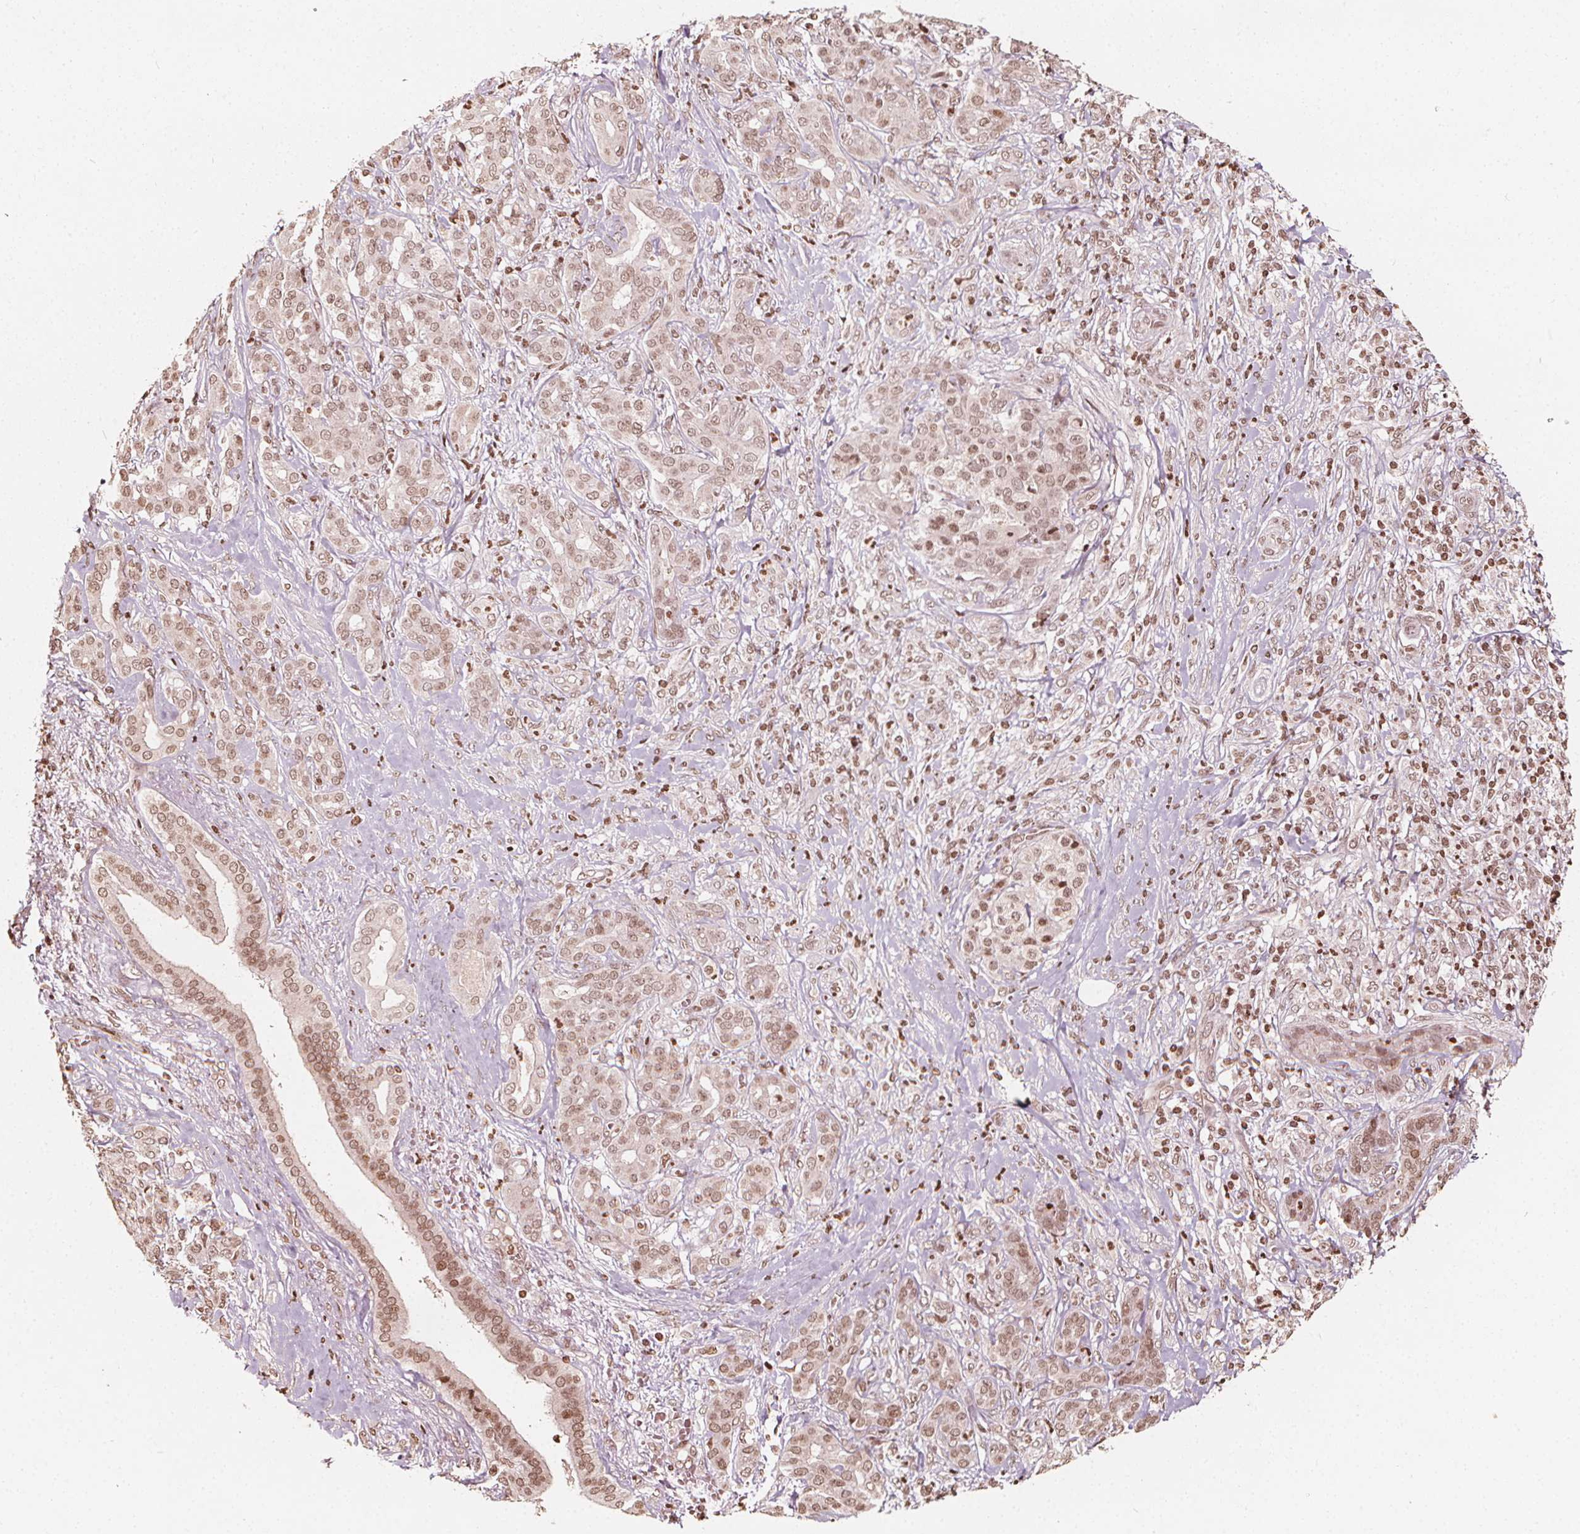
{"staining": {"intensity": "weak", "quantity": ">75%", "location": "nuclear"}, "tissue": "pancreatic cancer", "cell_type": "Tumor cells", "image_type": "cancer", "snomed": [{"axis": "morphology", "description": "Normal tissue, NOS"}, {"axis": "morphology", "description": "Inflammation, NOS"}, {"axis": "morphology", "description": "Adenocarcinoma, NOS"}, {"axis": "topography", "description": "Pancreas"}], "caption": "Protein staining of adenocarcinoma (pancreatic) tissue shows weak nuclear staining in about >75% of tumor cells. The staining is performed using DAB (3,3'-diaminobenzidine) brown chromogen to label protein expression. The nuclei are counter-stained blue using hematoxylin.", "gene": "H3C14", "patient": {"sex": "male", "age": 57}}